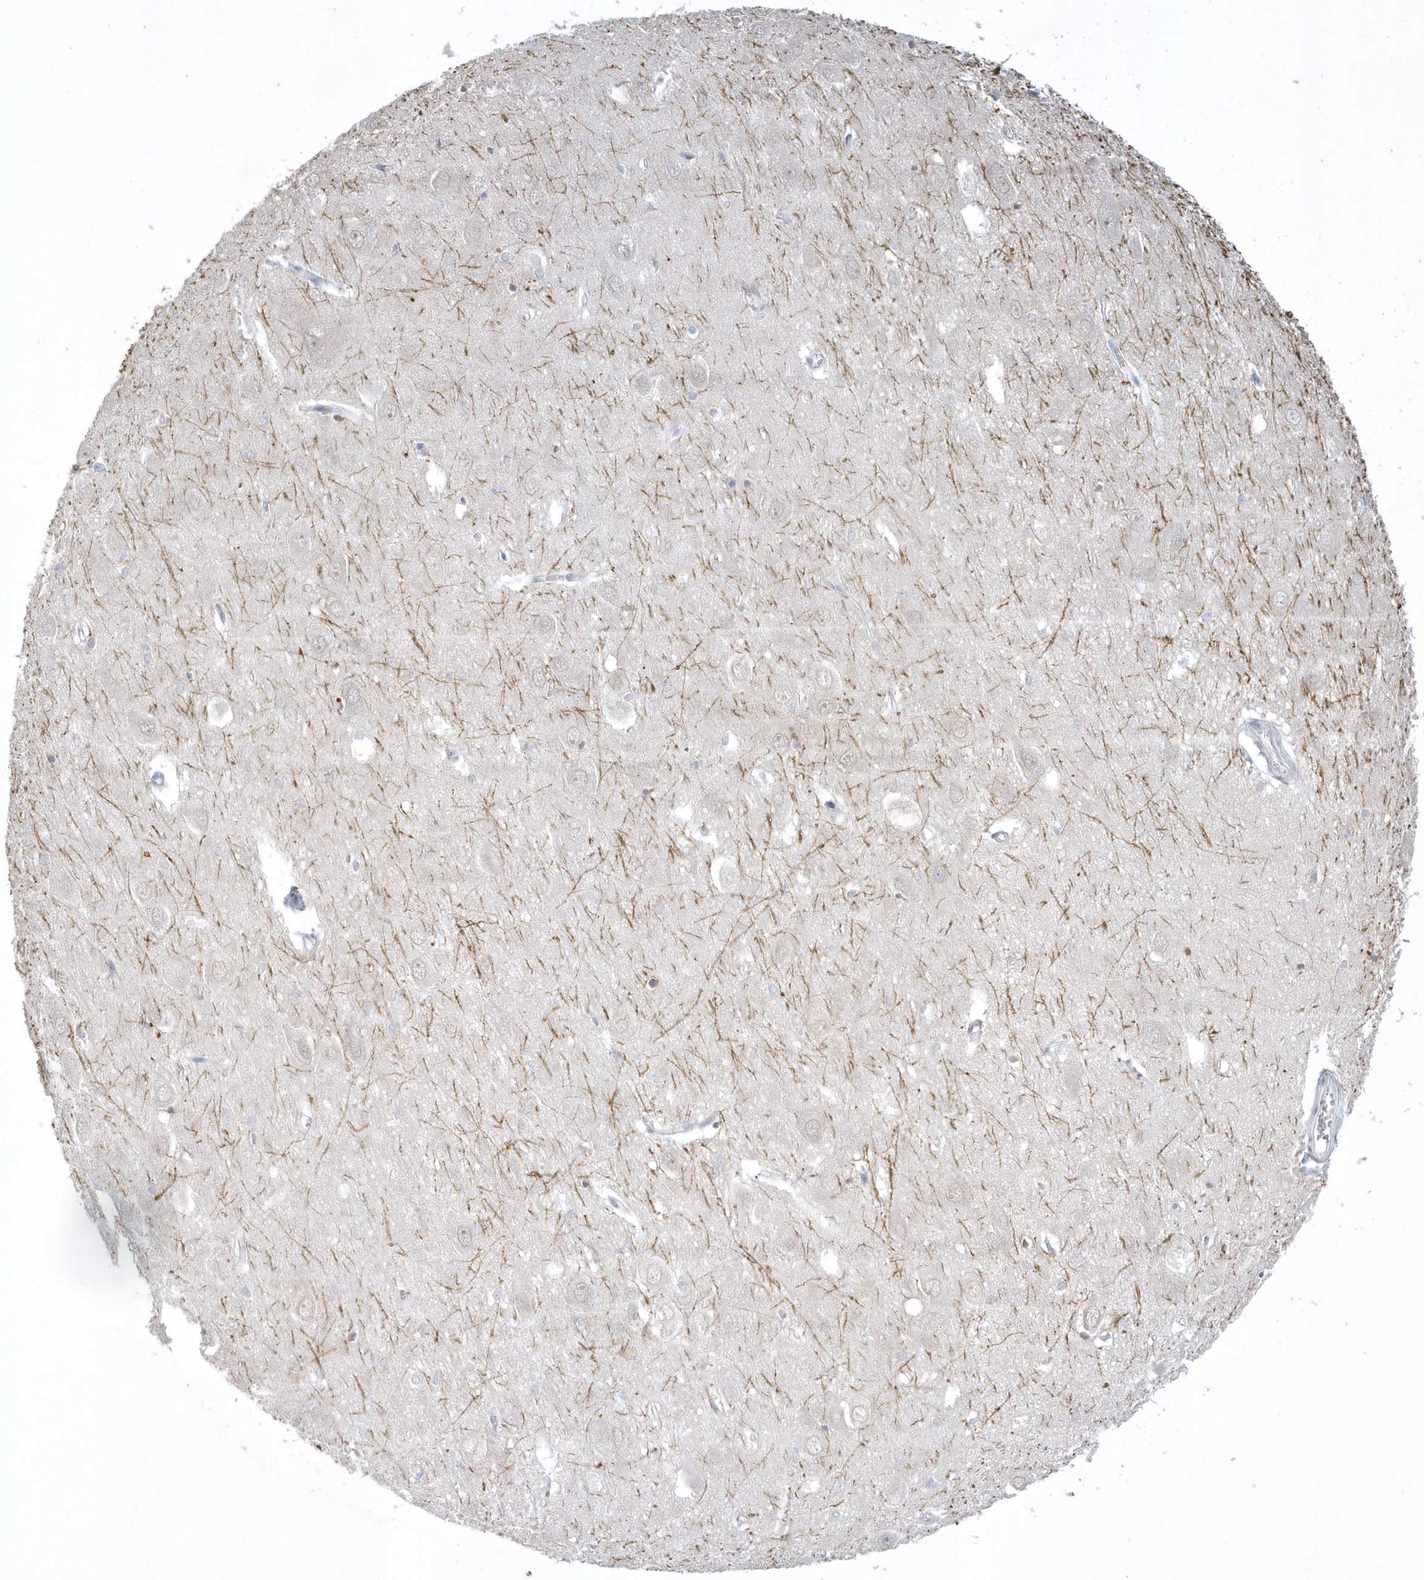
{"staining": {"intensity": "moderate", "quantity": "<25%", "location": "cytoplasmic/membranous"}, "tissue": "hippocampus", "cell_type": "Glial cells", "image_type": "normal", "snomed": [{"axis": "morphology", "description": "Normal tissue, NOS"}, {"axis": "topography", "description": "Hippocampus"}], "caption": "DAB immunohistochemical staining of unremarkable hippocampus reveals moderate cytoplasmic/membranous protein expression in about <25% of glial cells. Using DAB (brown) and hematoxylin (blue) stains, captured at high magnification using brightfield microscopy.", "gene": "ZC3H12D", "patient": {"sex": "female", "age": 64}}